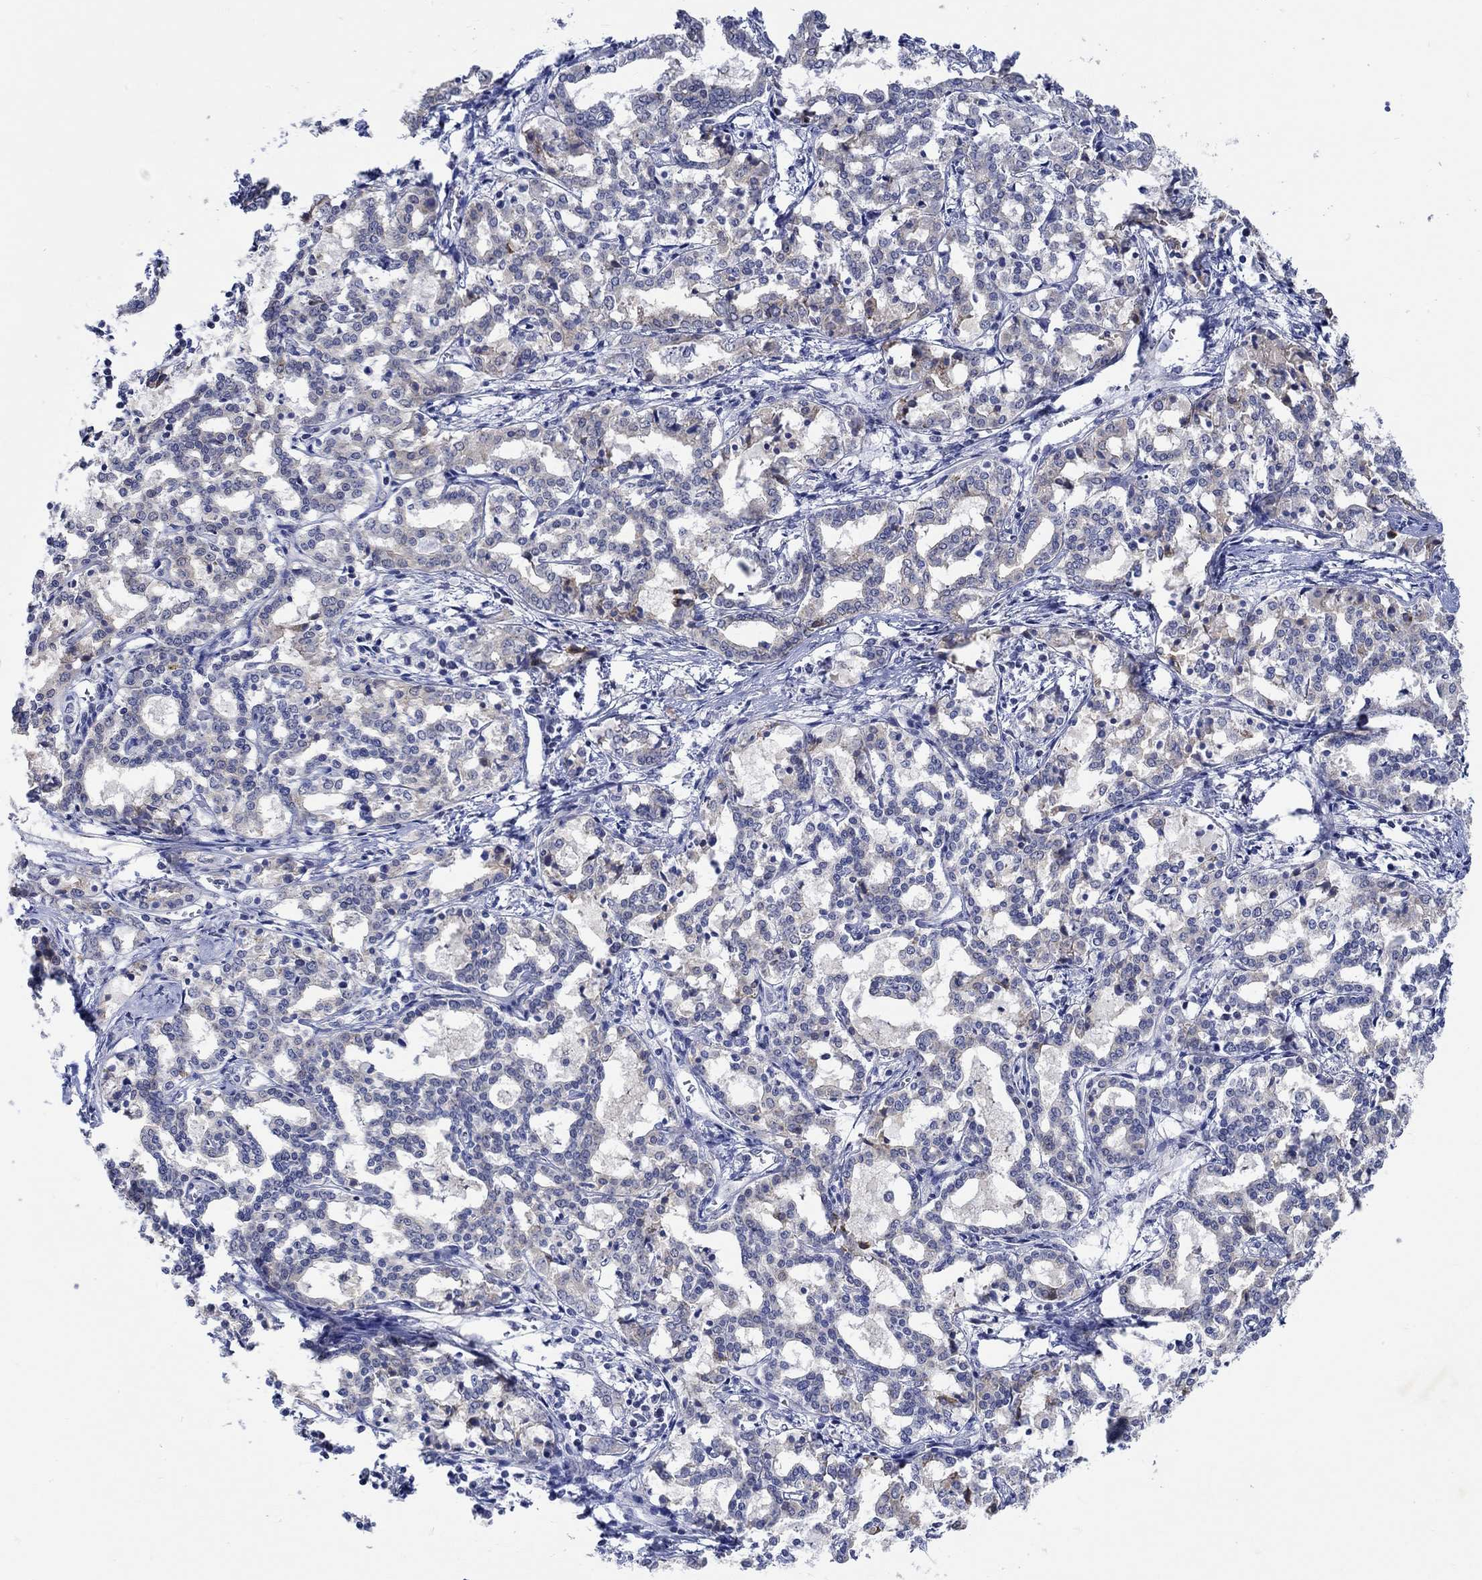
{"staining": {"intensity": "weak", "quantity": "<25%", "location": "cytoplasmic/membranous"}, "tissue": "liver cancer", "cell_type": "Tumor cells", "image_type": "cancer", "snomed": [{"axis": "morphology", "description": "Cholangiocarcinoma"}, {"axis": "topography", "description": "Liver"}], "caption": "Tumor cells are negative for protein expression in human liver cholangiocarcinoma.", "gene": "WASF1", "patient": {"sex": "female", "age": 47}}